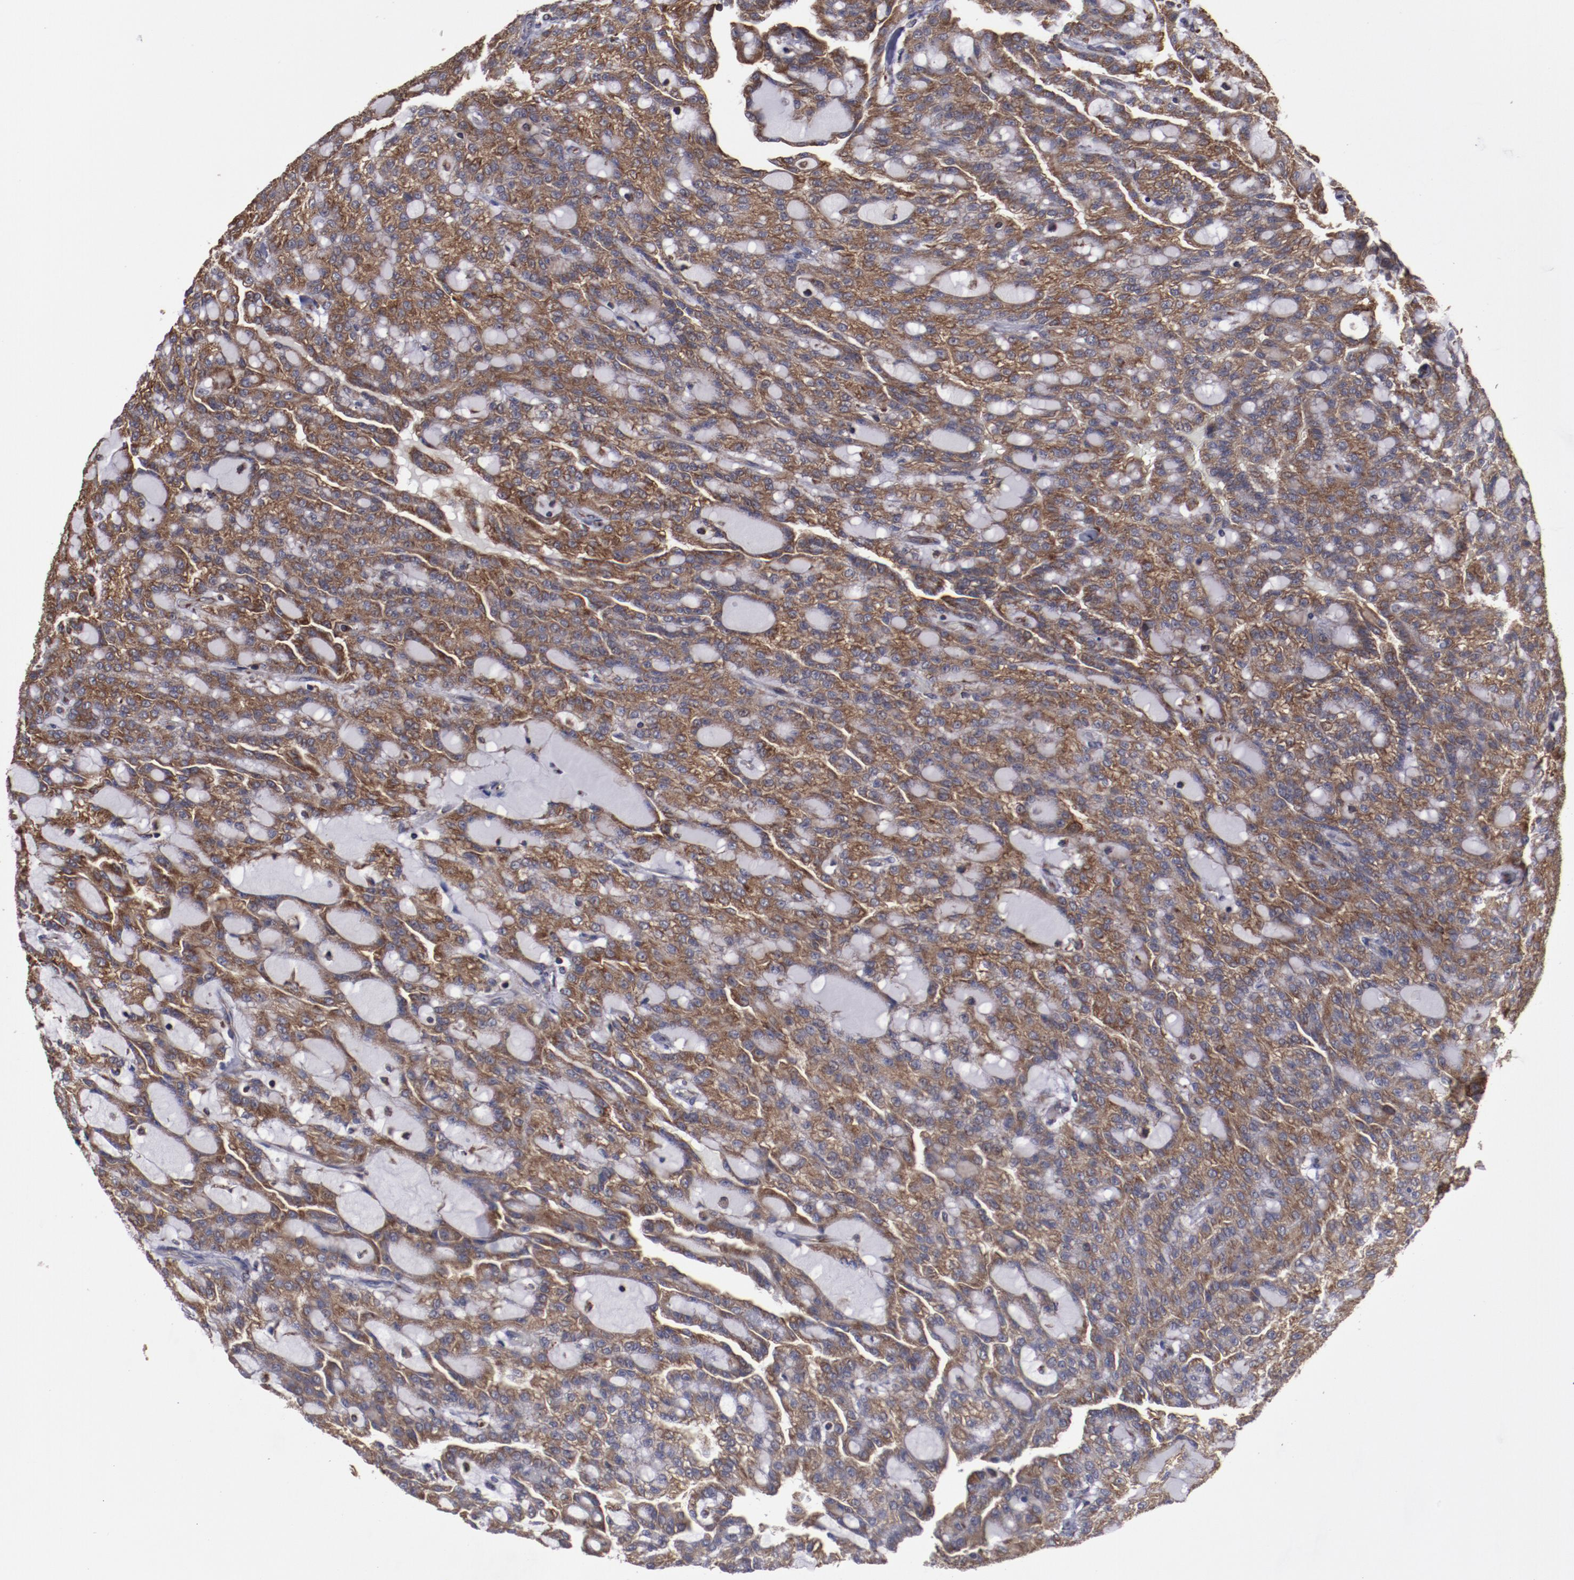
{"staining": {"intensity": "strong", "quantity": ">75%", "location": "cytoplasmic/membranous"}, "tissue": "renal cancer", "cell_type": "Tumor cells", "image_type": "cancer", "snomed": [{"axis": "morphology", "description": "Adenocarcinoma, NOS"}, {"axis": "topography", "description": "Kidney"}], "caption": "Immunohistochemical staining of human renal adenocarcinoma demonstrates strong cytoplasmic/membranous protein staining in approximately >75% of tumor cells.", "gene": "RPS4Y1", "patient": {"sex": "male", "age": 63}}